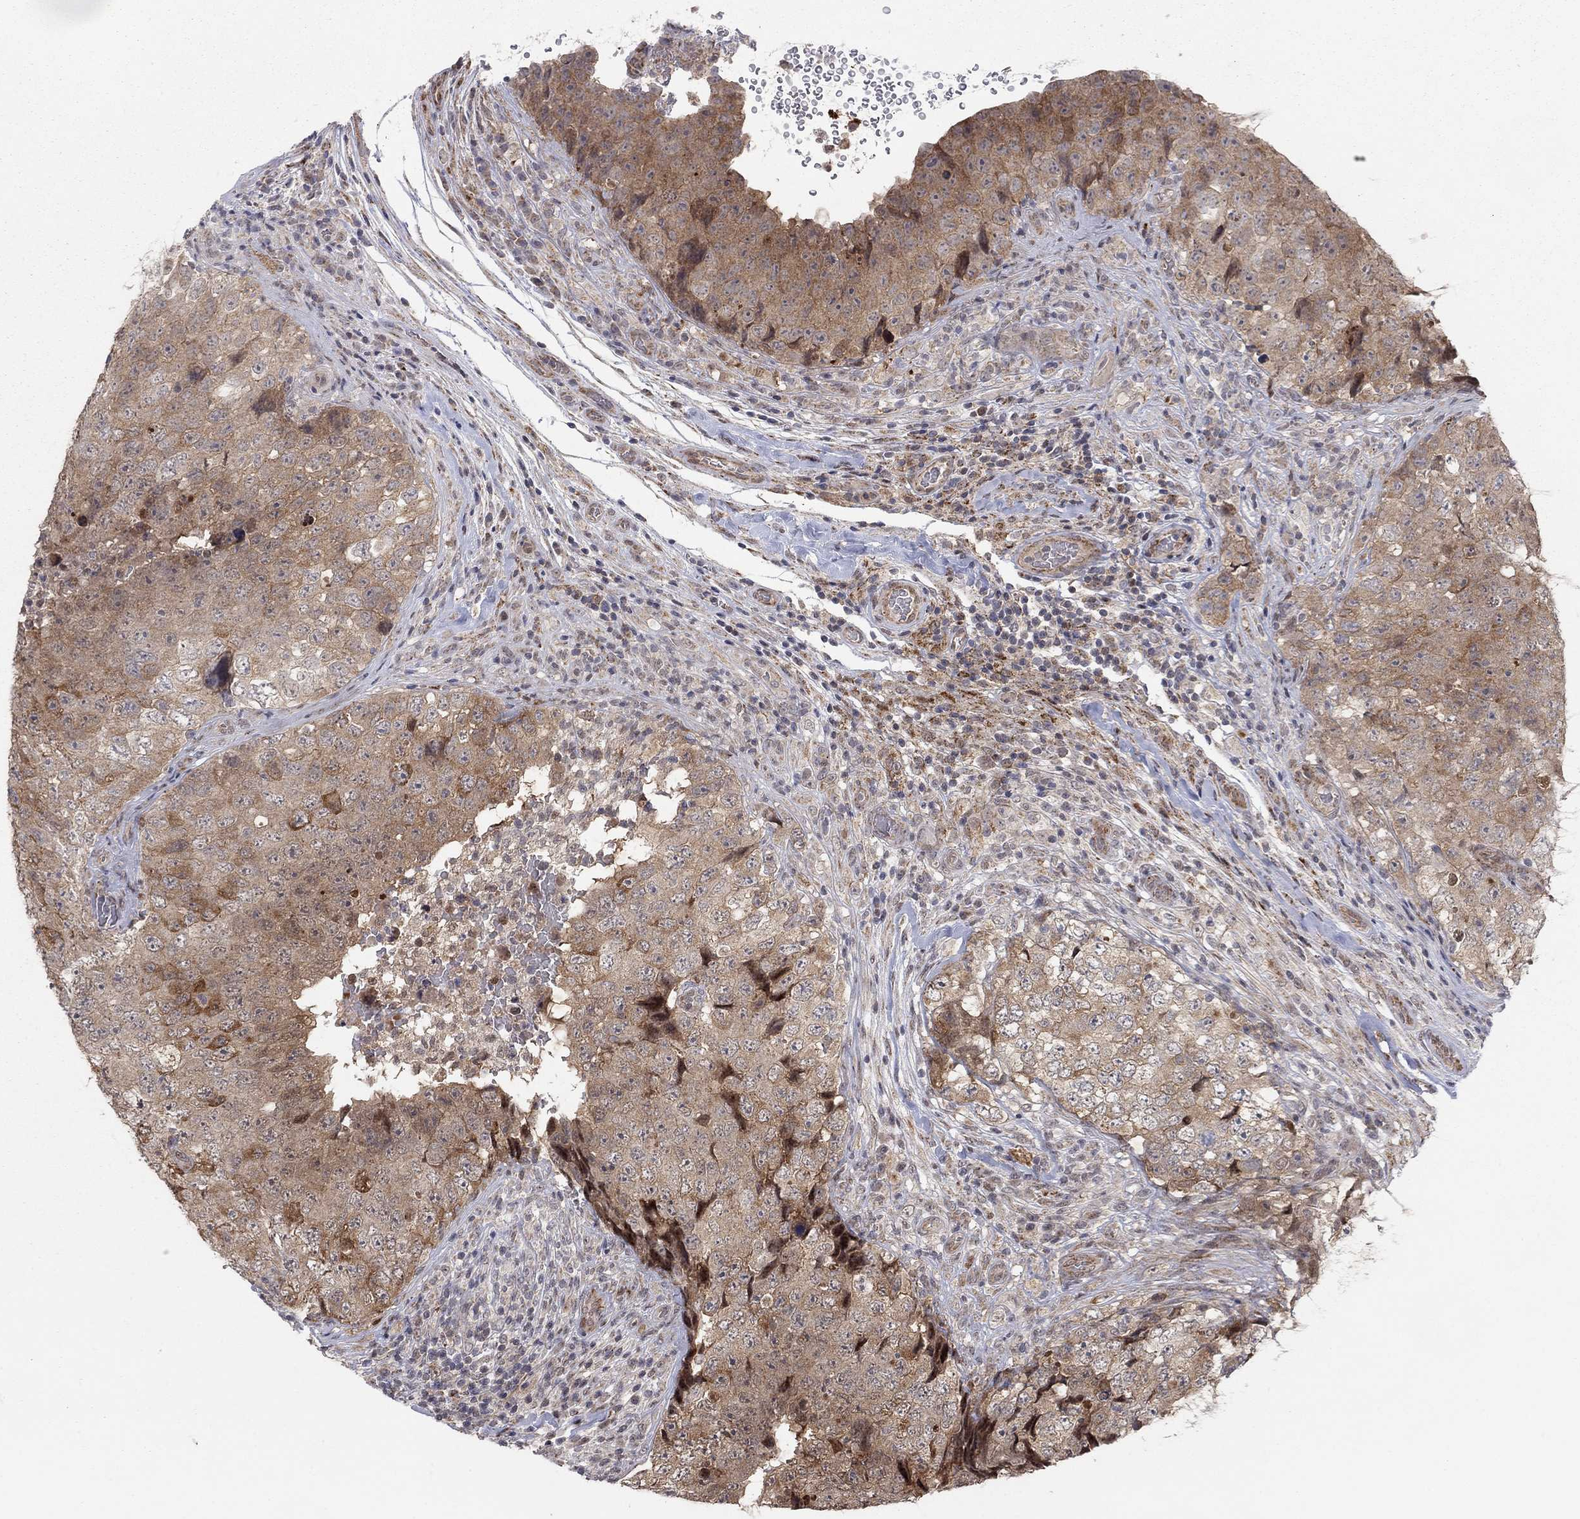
{"staining": {"intensity": "moderate", "quantity": "25%-75%", "location": "cytoplasmic/membranous"}, "tissue": "testis cancer", "cell_type": "Tumor cells", "image_type": "cancer", "snomed": [{"axis": "morphology", "description": "Seminoma, NOS"}, {"axis": "topography", "description": "Testis"}], "caption": "Testis cancer stained with a protein marker shows moderate staining in tumor cells.", "gene": "ZNF395", "patient": {"sex": "male", "age": 34}}